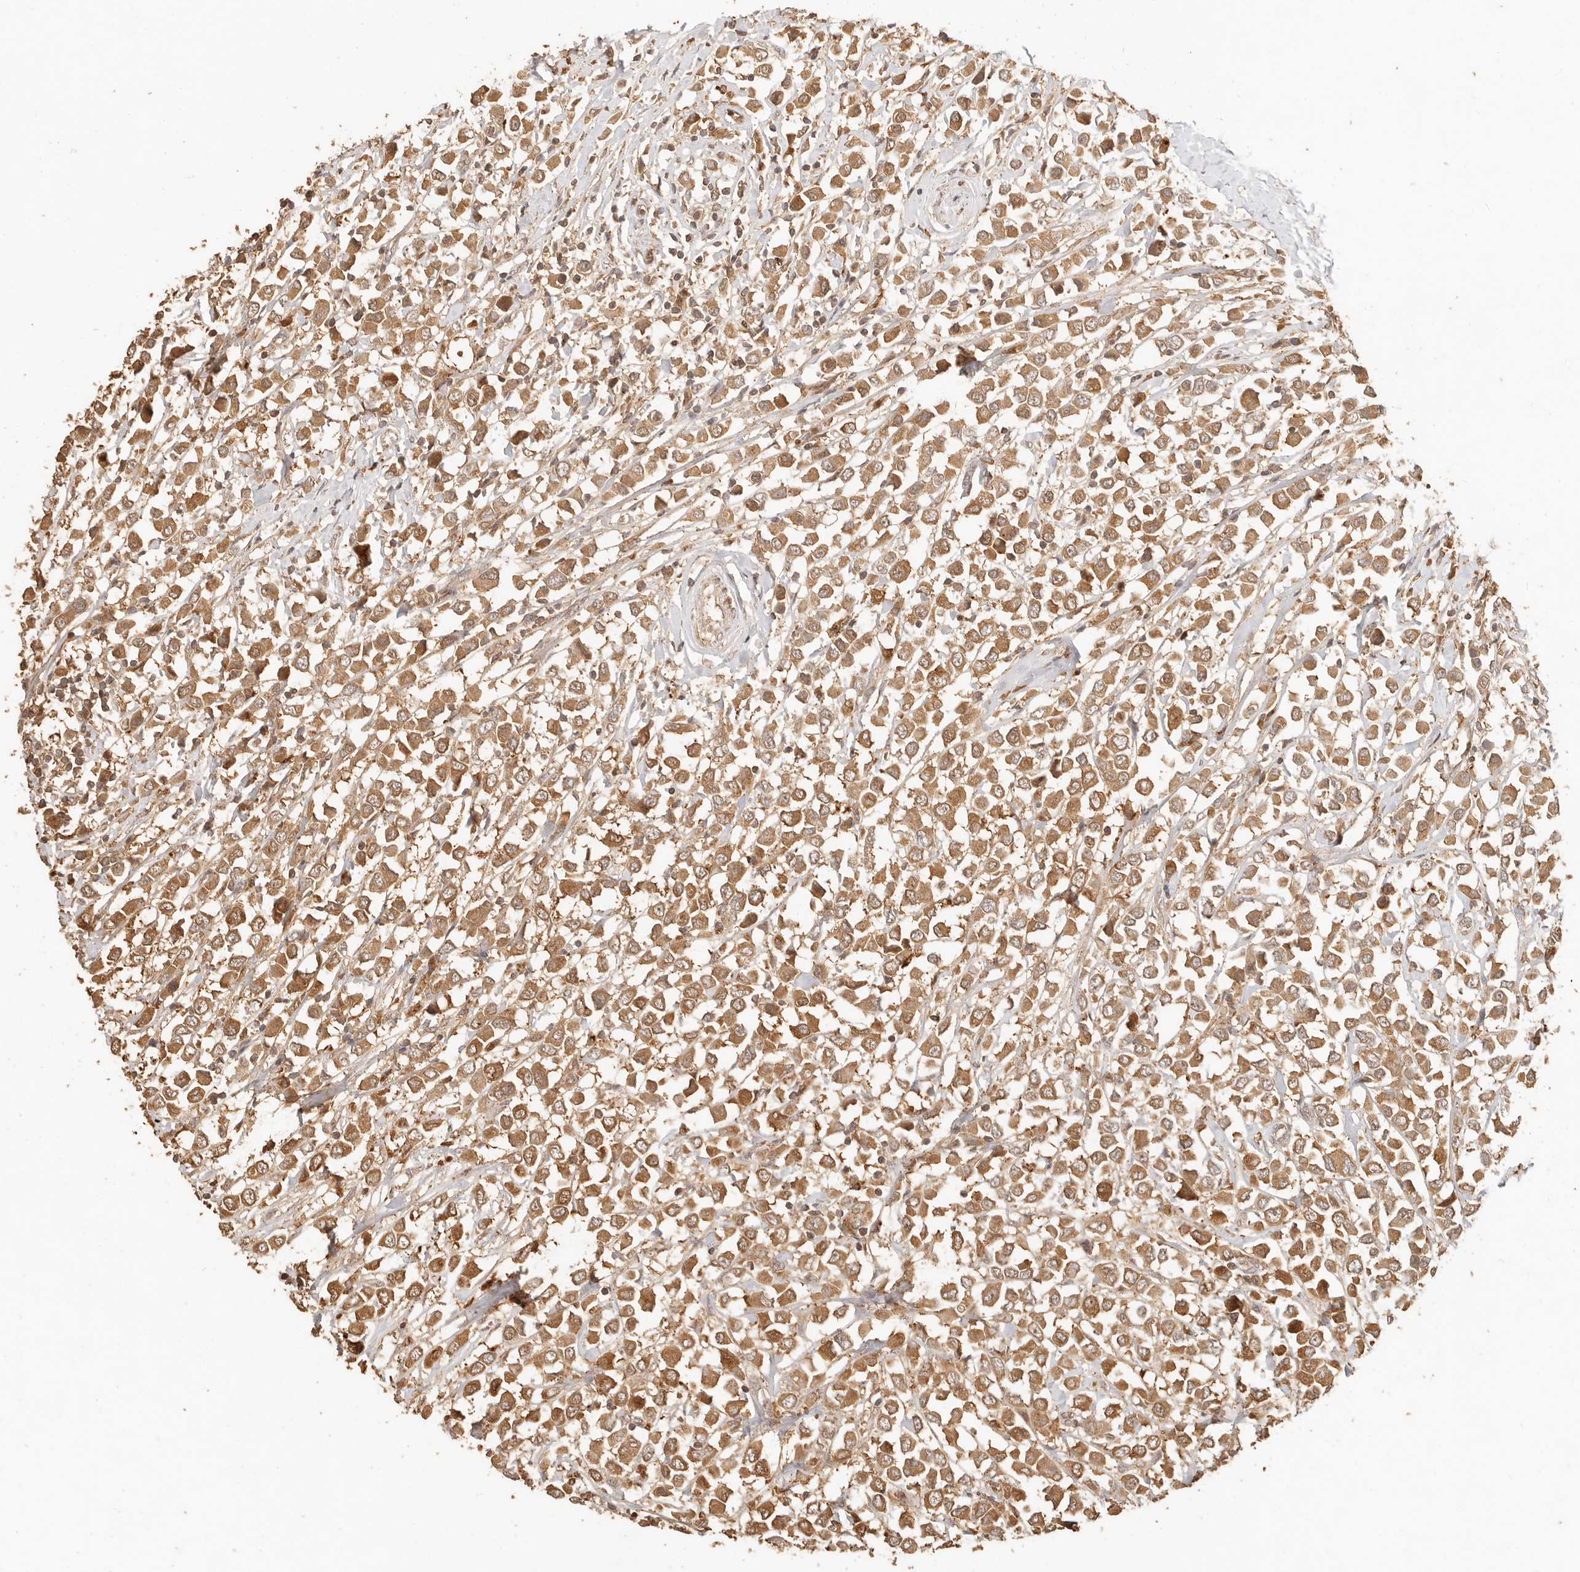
{"staining": {"intensity": "strong", "quantity": ">75%", "location": "cytoplasmic/membranous"}, "tissue": "breast cancer", "cell_type": "Tumor cells", "image_type": "cancer", "snomed": [{"axis": "morphology", "description": "Duct carcinoma"}, {"axis": "topography", "description": "Breast"}], "caption": "Immunohistochemical staining of breast cancer shows high levels of strong cytoplasmic/membranous protein staining in about >75% of tumor cells.", "gene": "INTS11", "patient": {"sex": "female", "age": 61}}